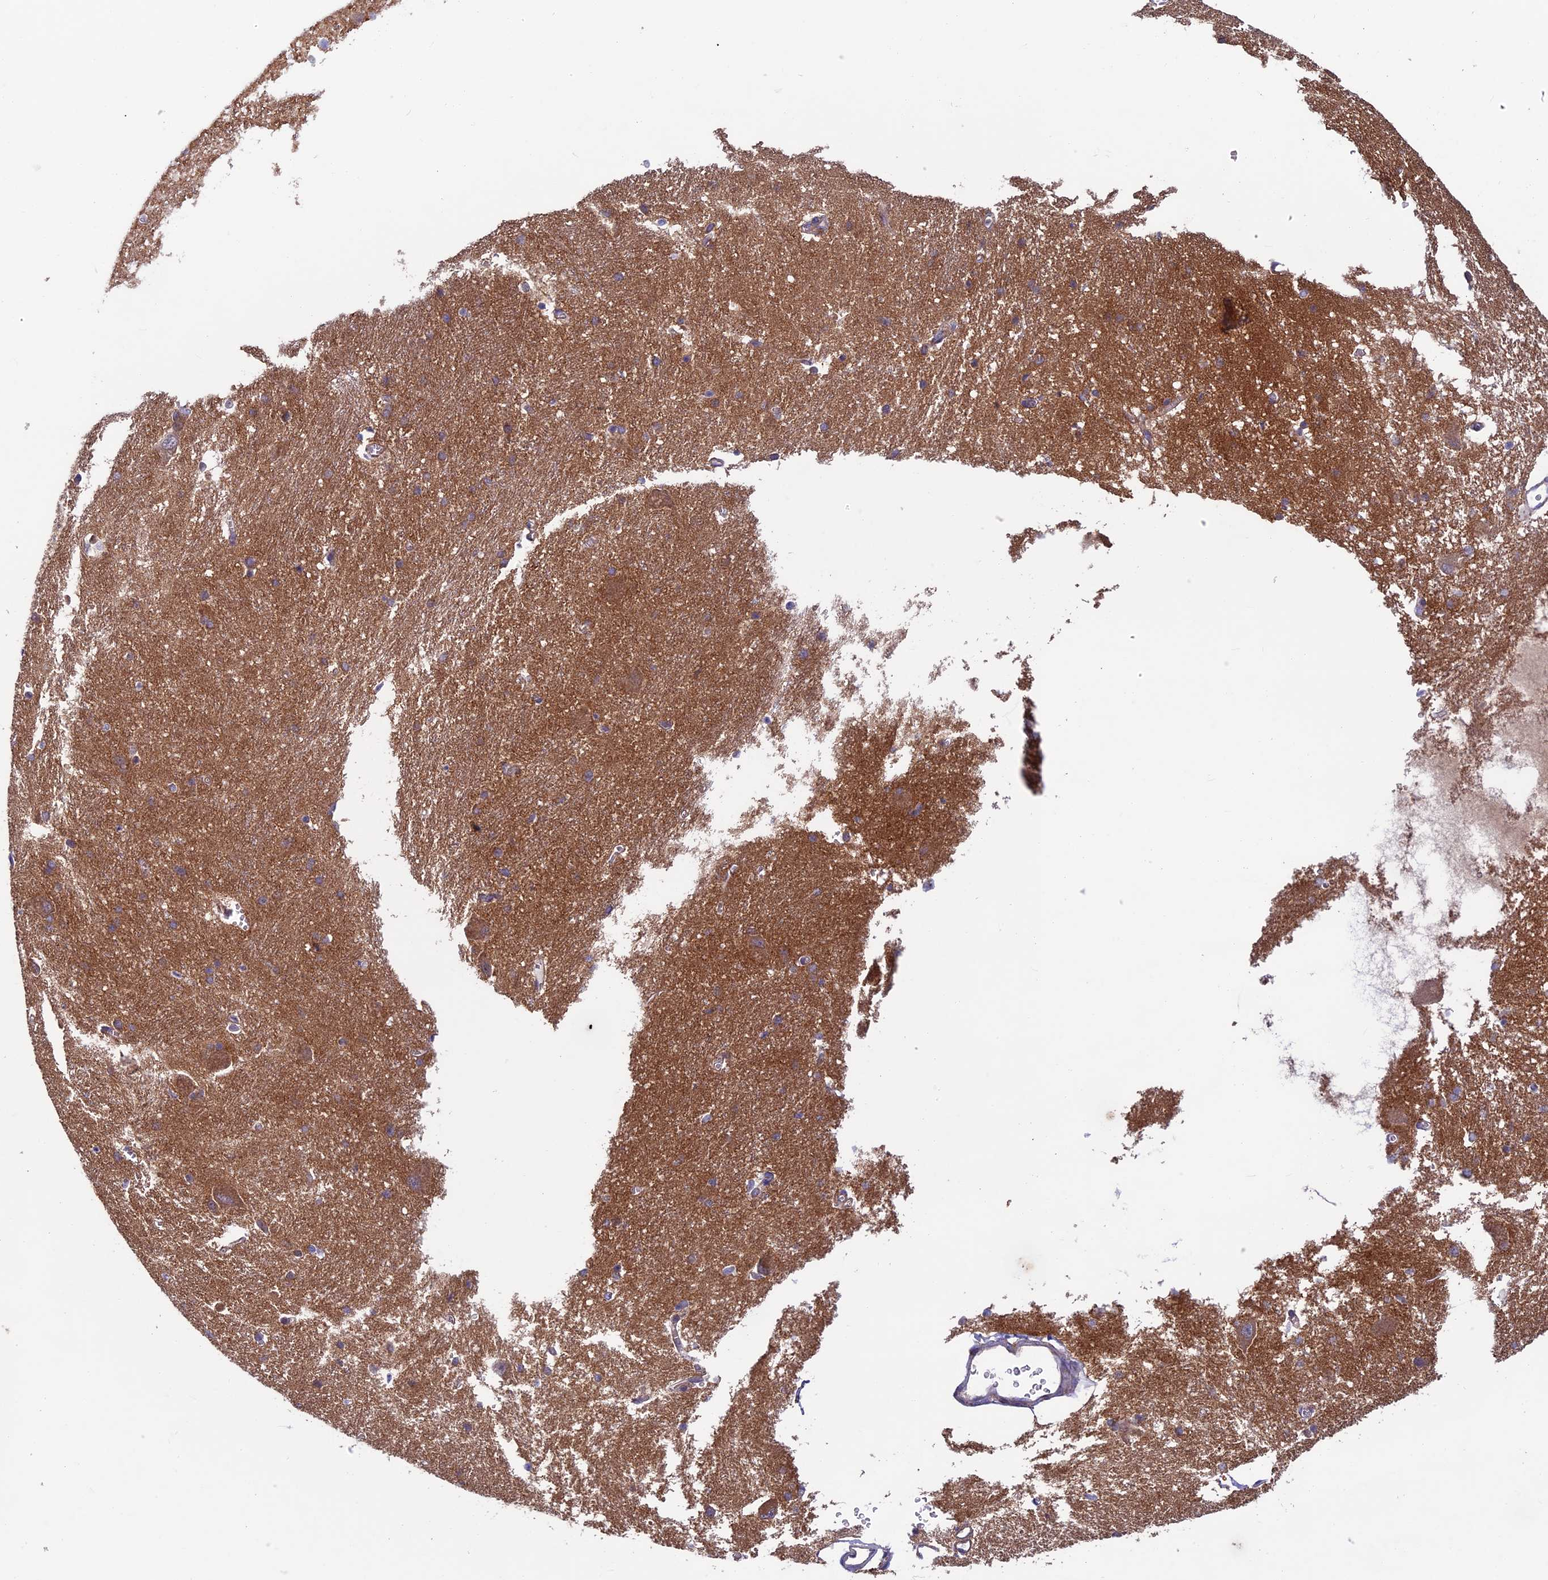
{"staining": {"intensity": "negative", "quantity": "none", "location": "none"}, "tissue": "caudate", "cell_type": "Glial cells", "image_type": "normal", "snomed": [{"axis": "morphology", "description": "Normal tissue, NOS"}, {"axis": "topography", "description": "Lateral ventricle wall"}], "caption": "Immunohistochemical staining of benign caudate reveals no significant expression in glial cells.", "gene": "MFSD12", "patient": {"sex": "male", "age": 37}}